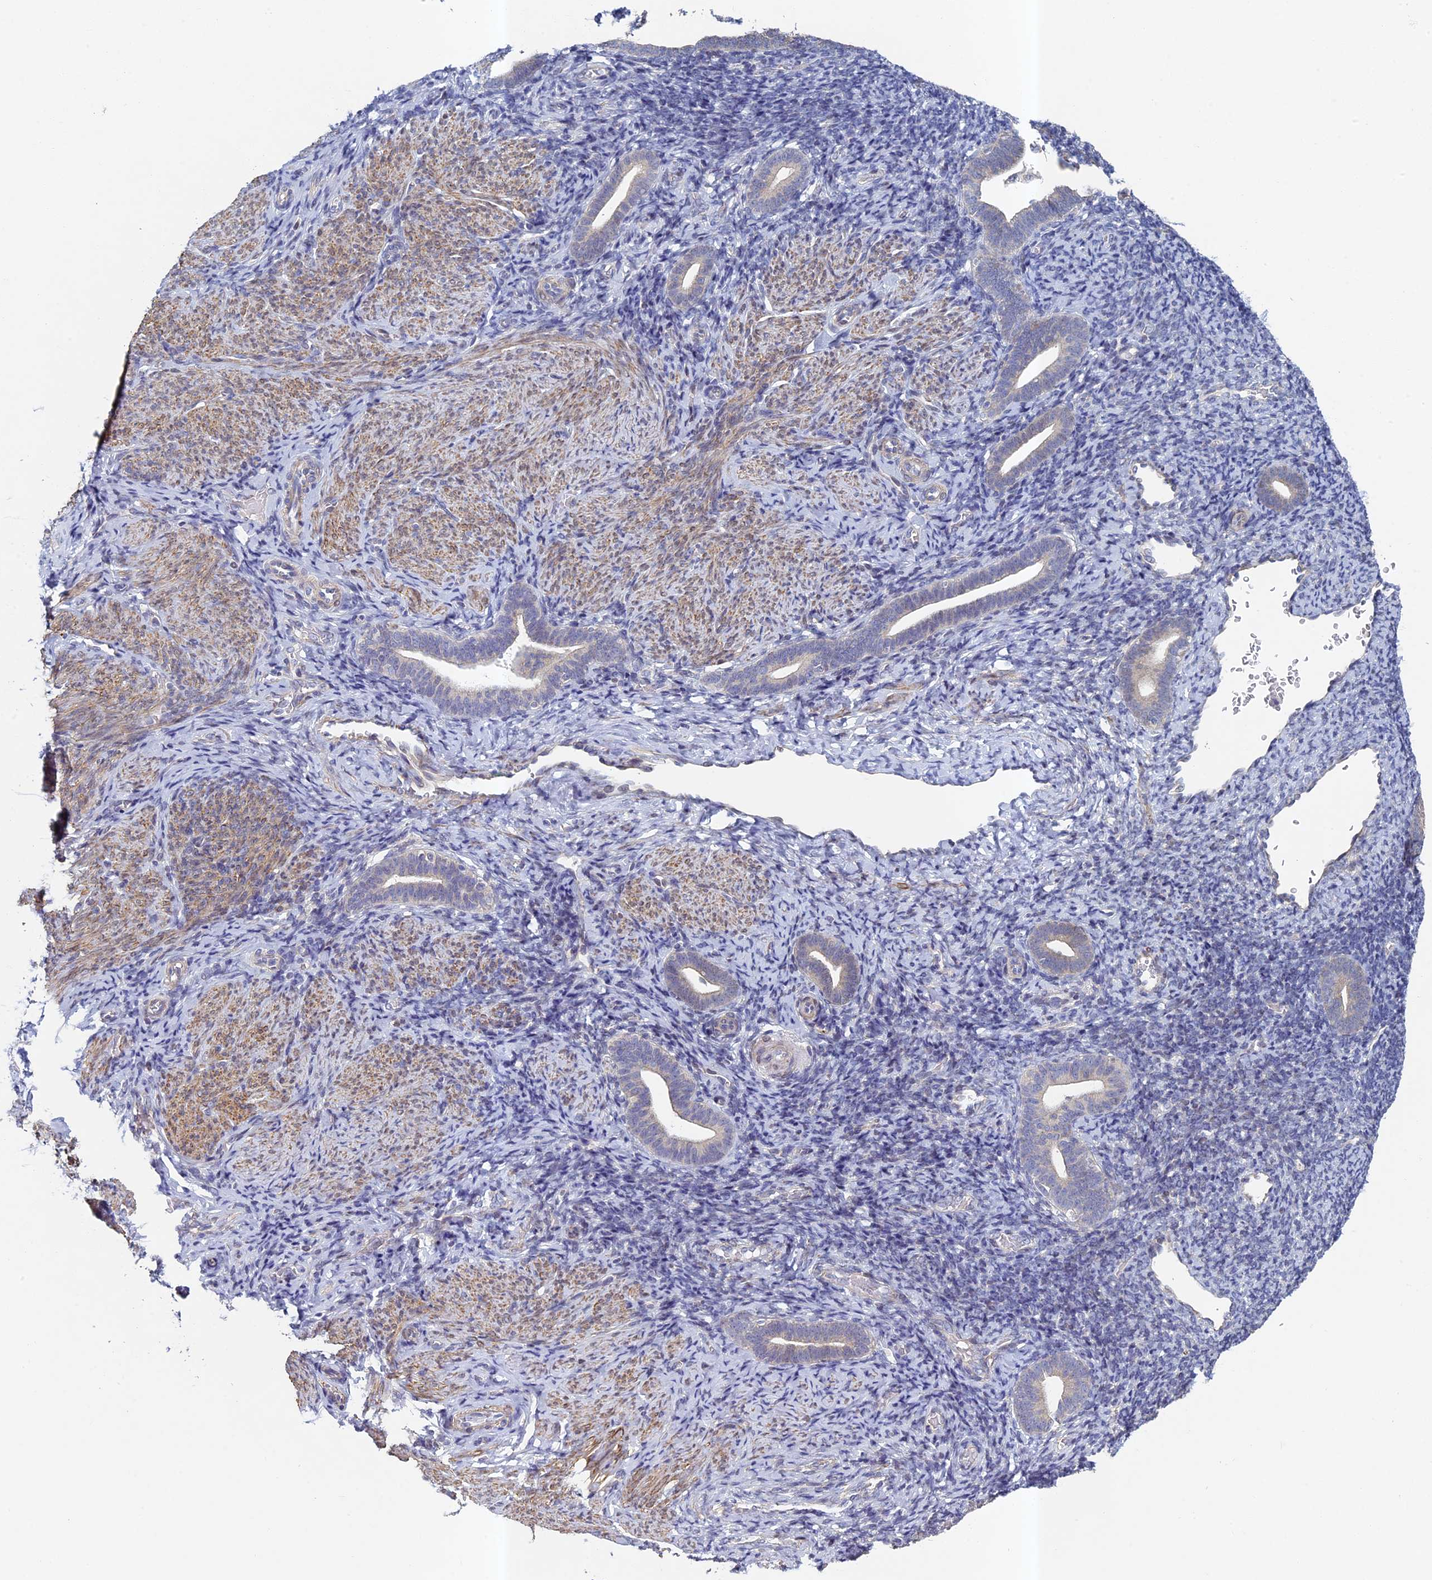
{"staining": {"intensity": "negative", "quantity": "none", "location": "none"}, "tissue": "endometrium", "cell_type": "Cells in endometrial stroma", "image_type": "normal", "snomed": [{"axis": "morphology", "description": "Normal tissue, NOS"}, {"axis": "topography", "description": "Endometrium"}], "caption": "Unremarkable endometrium was stained to show a protein in brown. There is no significant positivity in cells in endometrial stroma. (Stains: DAB immunohistochemistry (IHC) with hematoxylin counter stain, Microscopy: brightfield microscopy at high magnification).", "gene": "DIXDC1", "patient": {"sex": "female", "age": 51}}